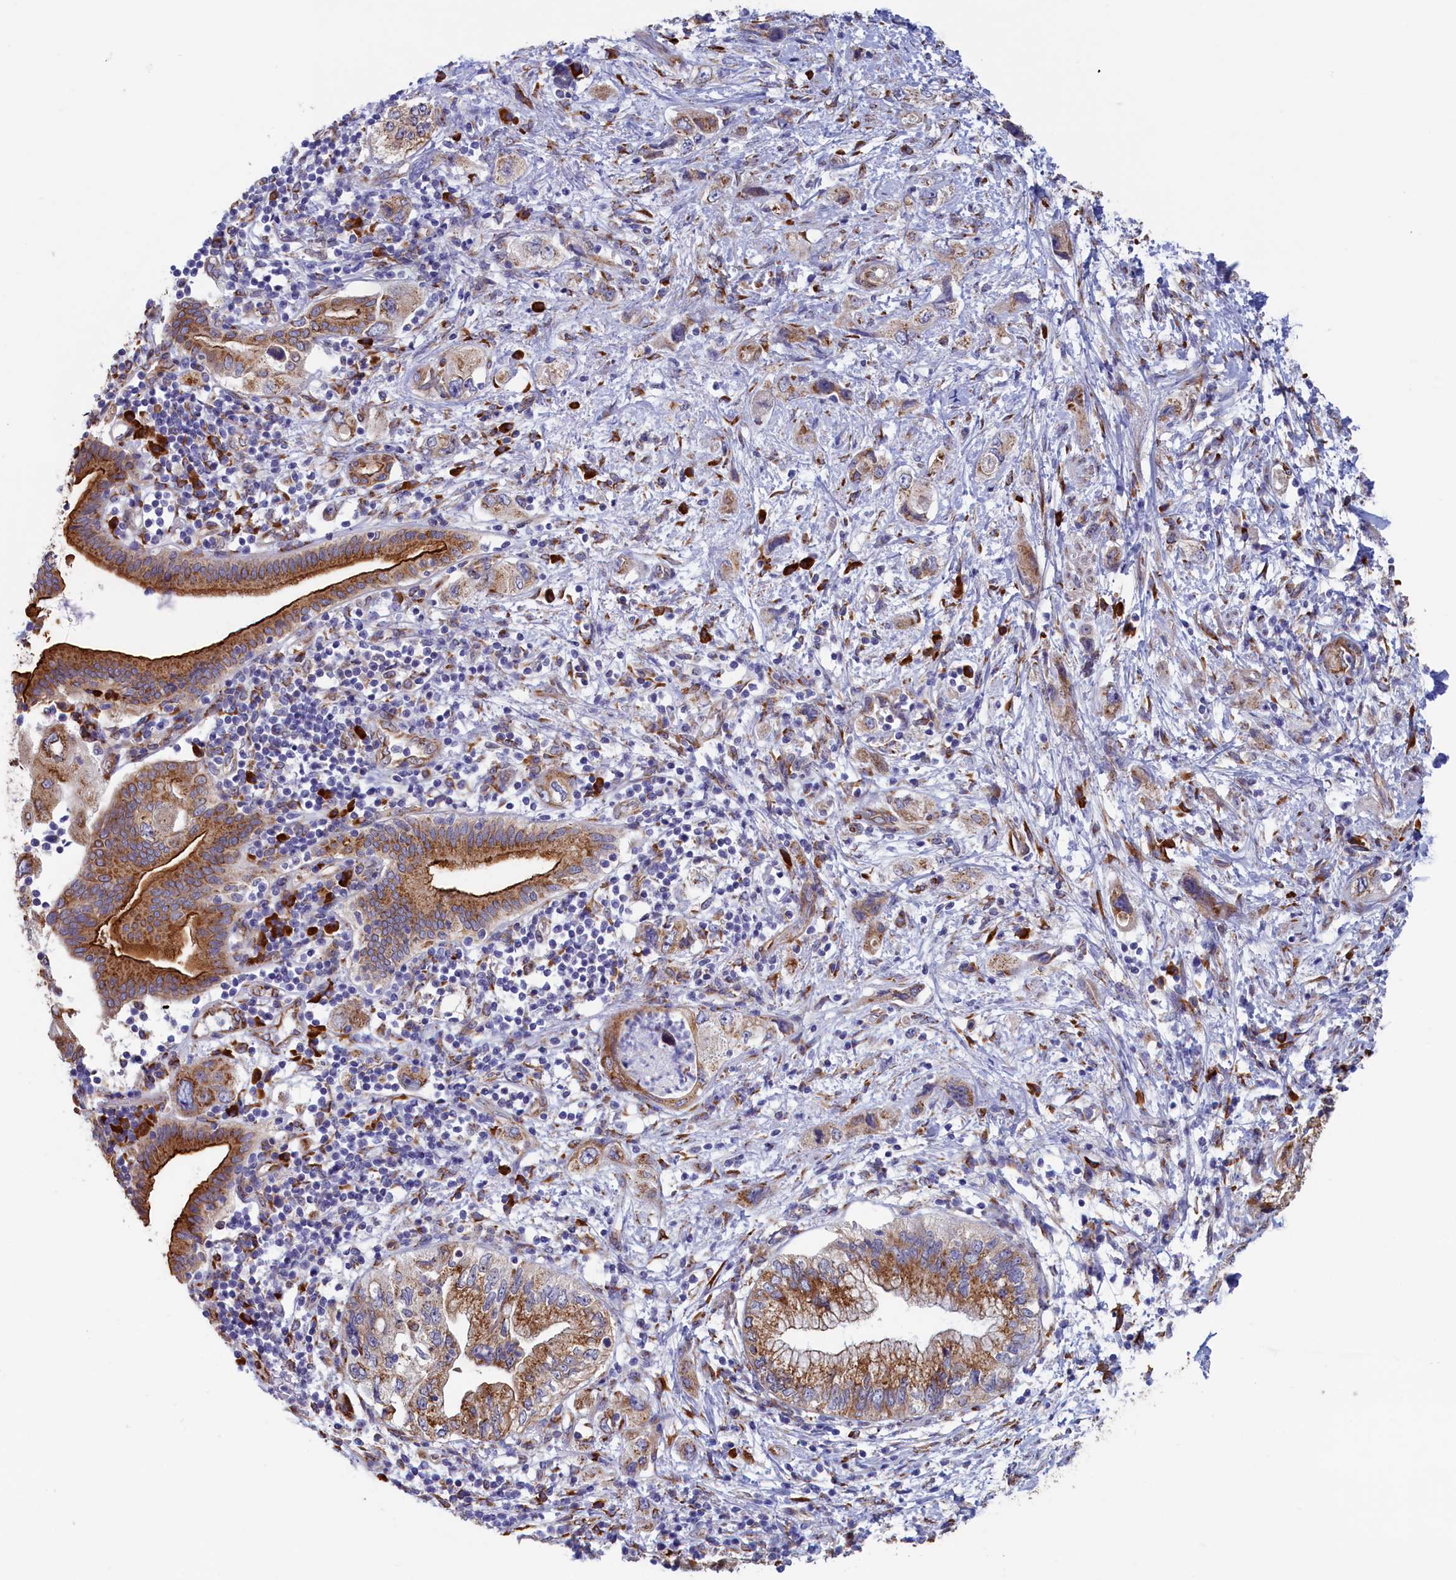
{"staining": {"intensity": "moderate", "quantity": "25%-75%", "location": "cytoplasmic/membranous"}, "tissue": "pancreatic cancer", "cell_type": "Tumor cells", "image_type": "cancer", "snomed": [{"axis": "morphology", "description": "Adenocarcinoma, NOS"}, {"axis": "topography", "description": "Pancreas"}], "caption": "High-power microscopy captured an IHC photomicrograph of pancreatic adenocarcinoma, revealing moderate cytoplasmic/membranous positivity in approximately 25%-75% of tumor cells. (Stains: DAB (3,3'-diaminobenzidine) in brown, nuclei in blue, Microscopy: brightfield microscopy at high magnification).", "gene": "CCDC68", "patient": {"sex": "female", "age": 73}}